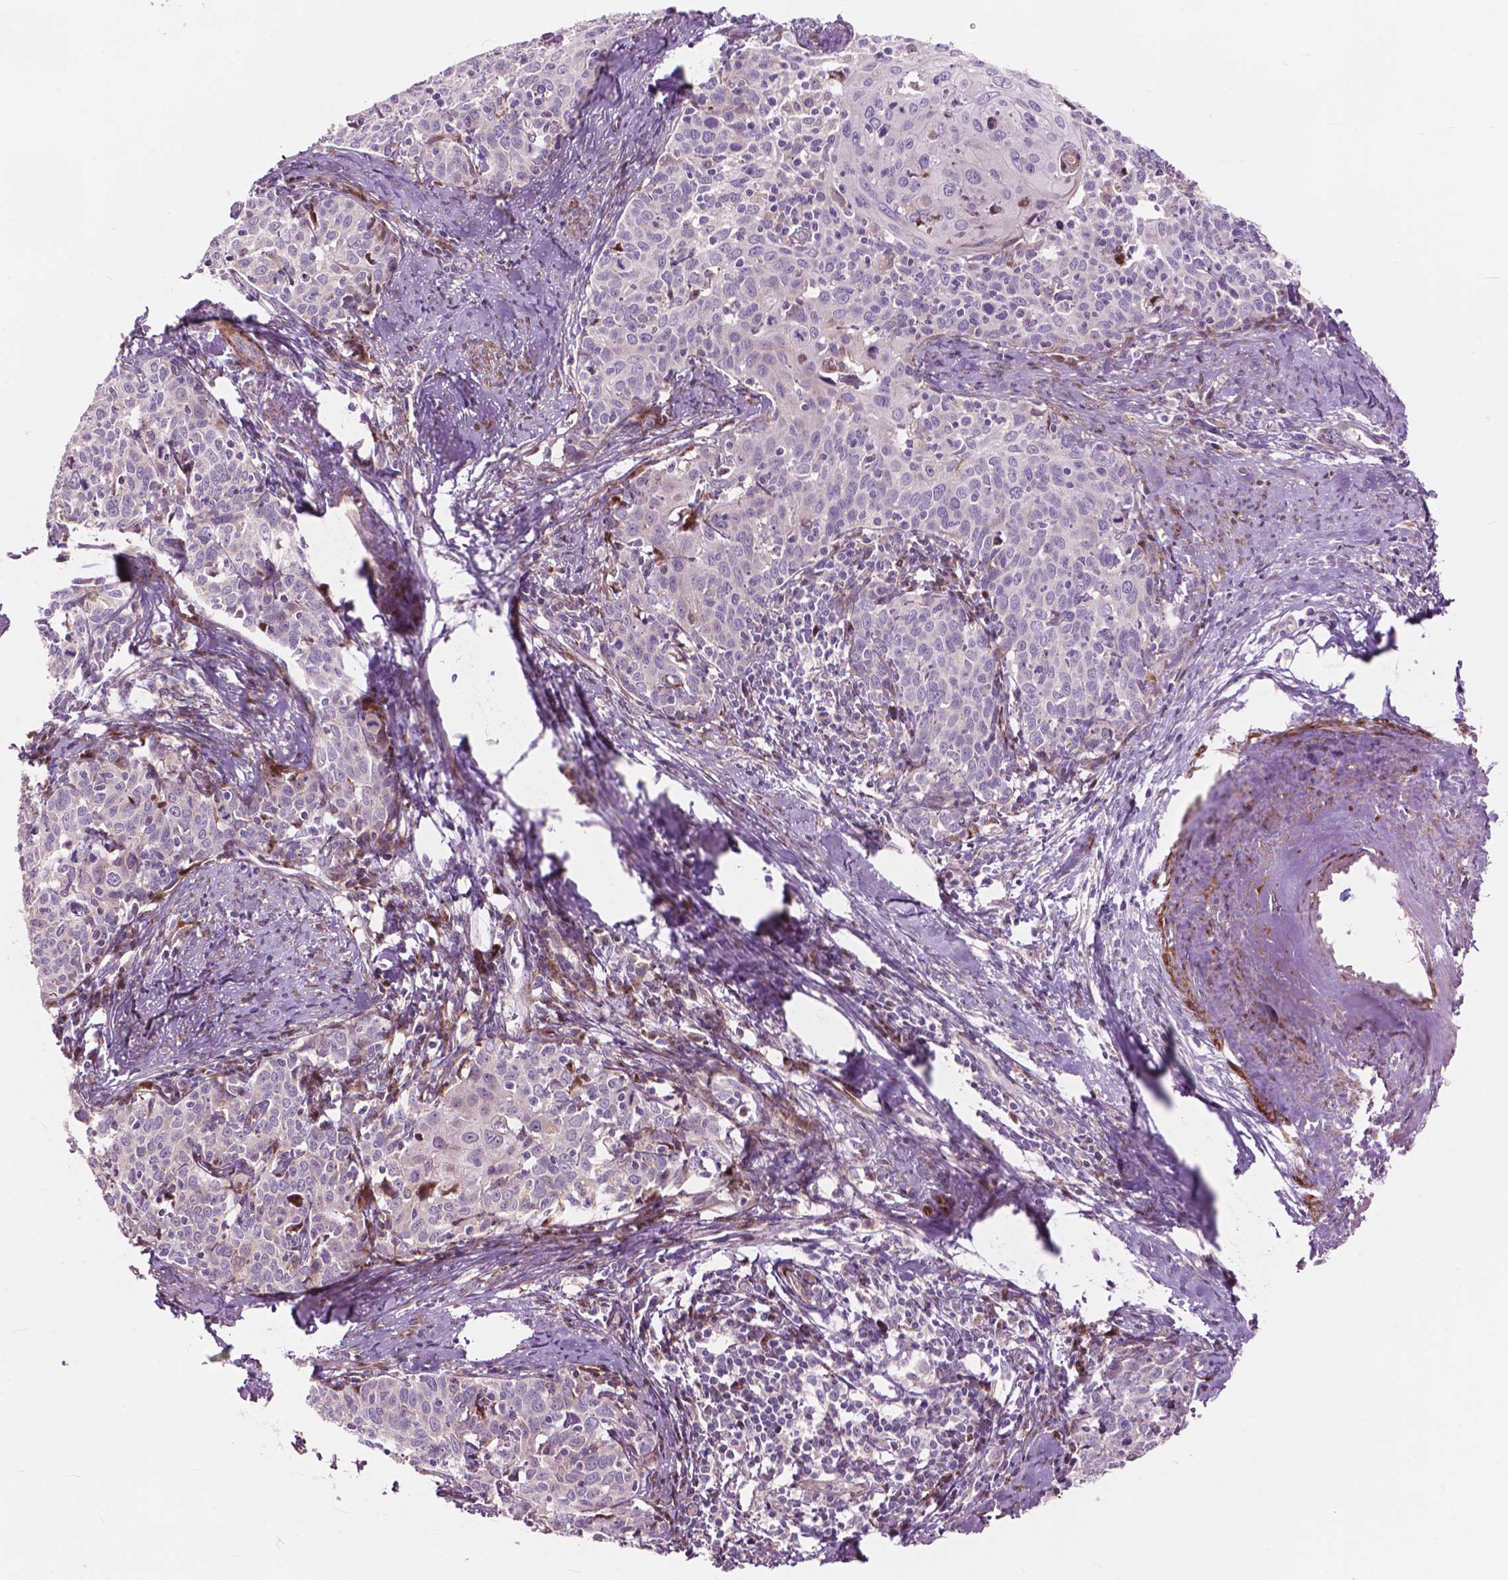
{"staining": {"intensity": "negative", "quantity": "none", "location": "none"}, "tissue": "cervical cancer", "cell_type": "Tumor cells", "image_type": "cancer", "snomed": [{"axis": "morphology", "description": "Squamous cell carcinoma, NOS"}, {"axis": "topography", "description": "Cervix"}], "caption": "There is no significant expression in tumor cells of cervical cancer (squamous cell carcinoma).", "gene": "MORN1", "patient": {"sex": "female", "age": 62}}